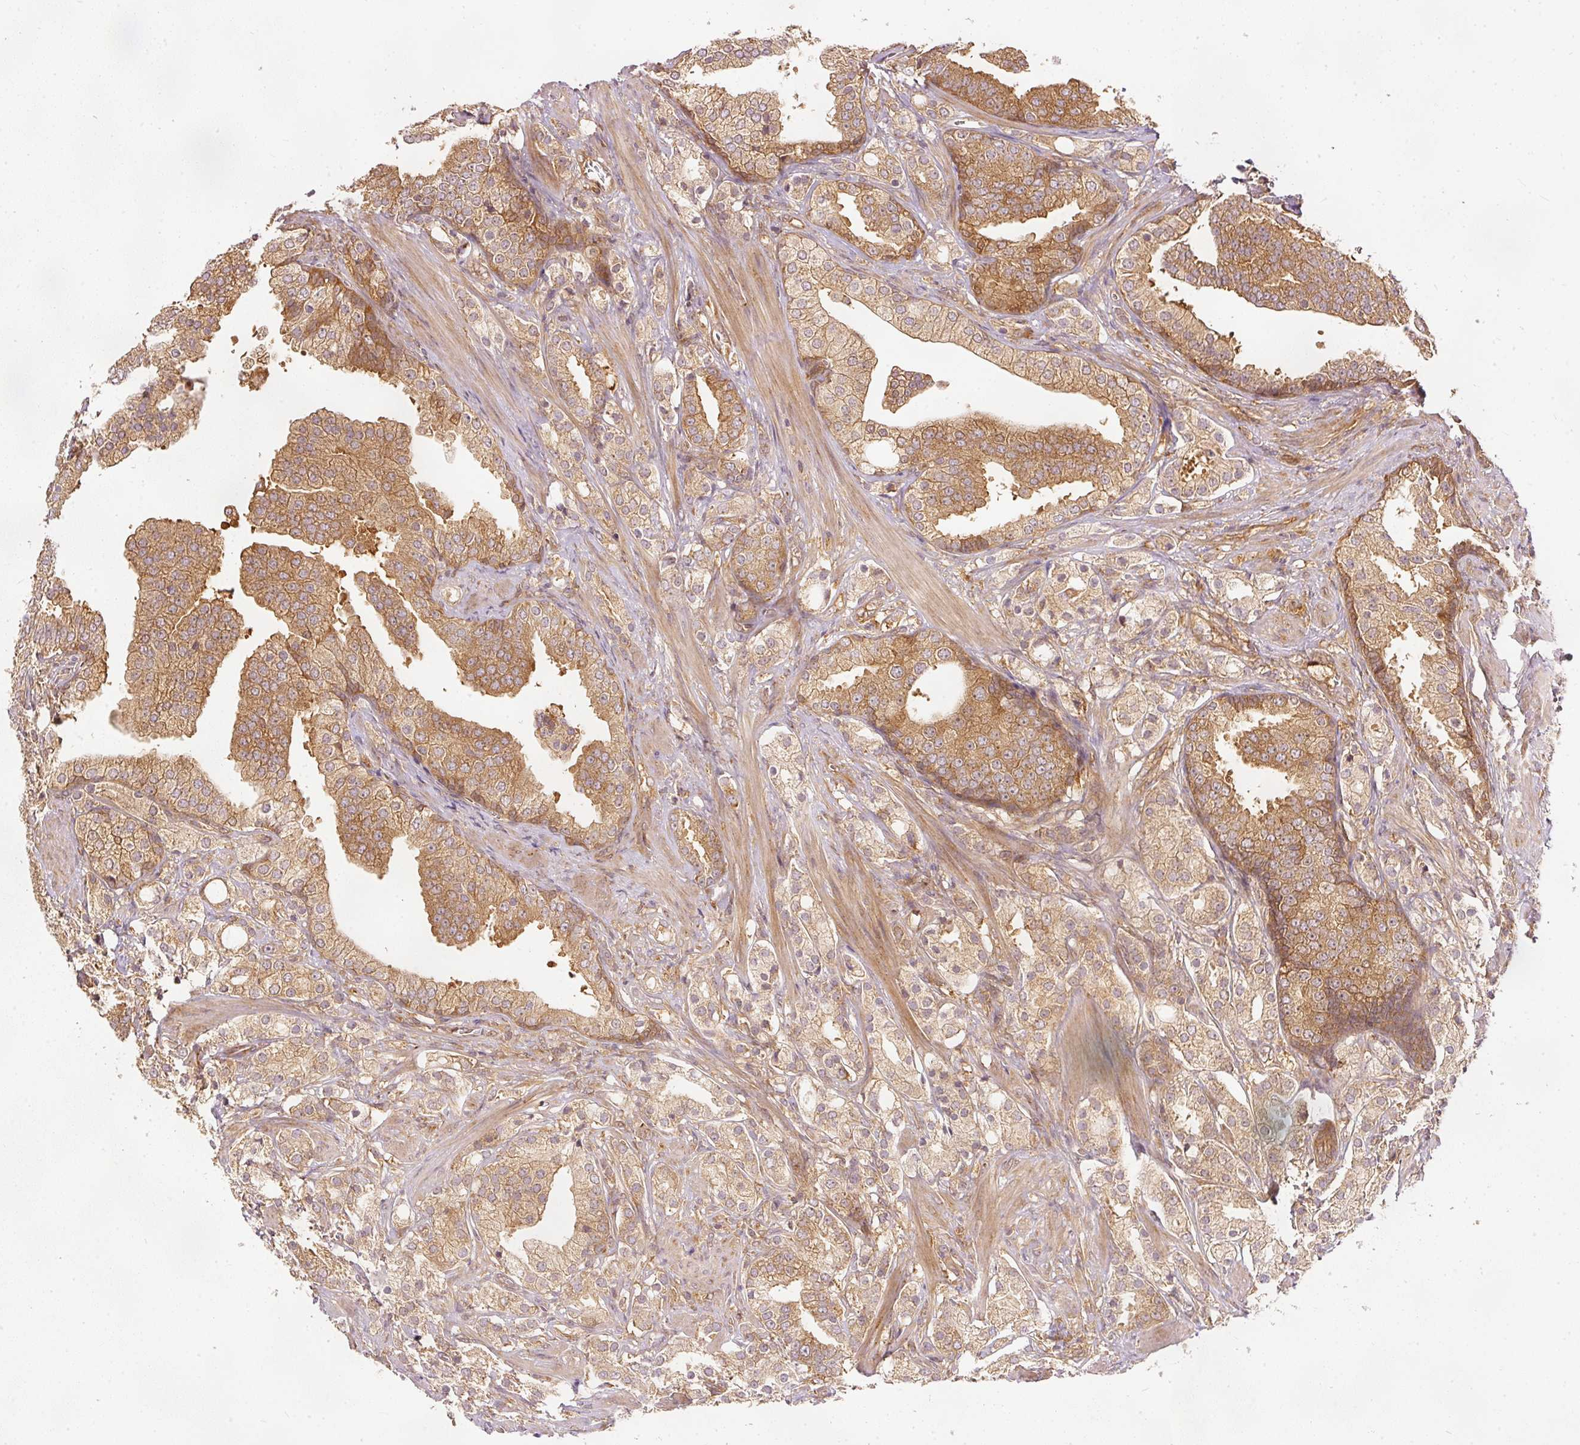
{"staining": {"intensity": "weak", "quantity": ">75%", "location": "cytoplasmic/membranous"}, "tissue": "prostate cancer", "cell_type": "Tumor cells", "image_type": "cancer", "snomed": [{"axis": "morphology", "description": "Adenocarcinoma, High grade"}, {"axis": "topography", "description": "Prostate"}], "caption": "Prostate cancer (high-grade adenocarcinoma) stained with a protein marker shows weak staining in tumor cells.", "gene": "EIF3B", "patient": {"sex": "male", "age": 50}}